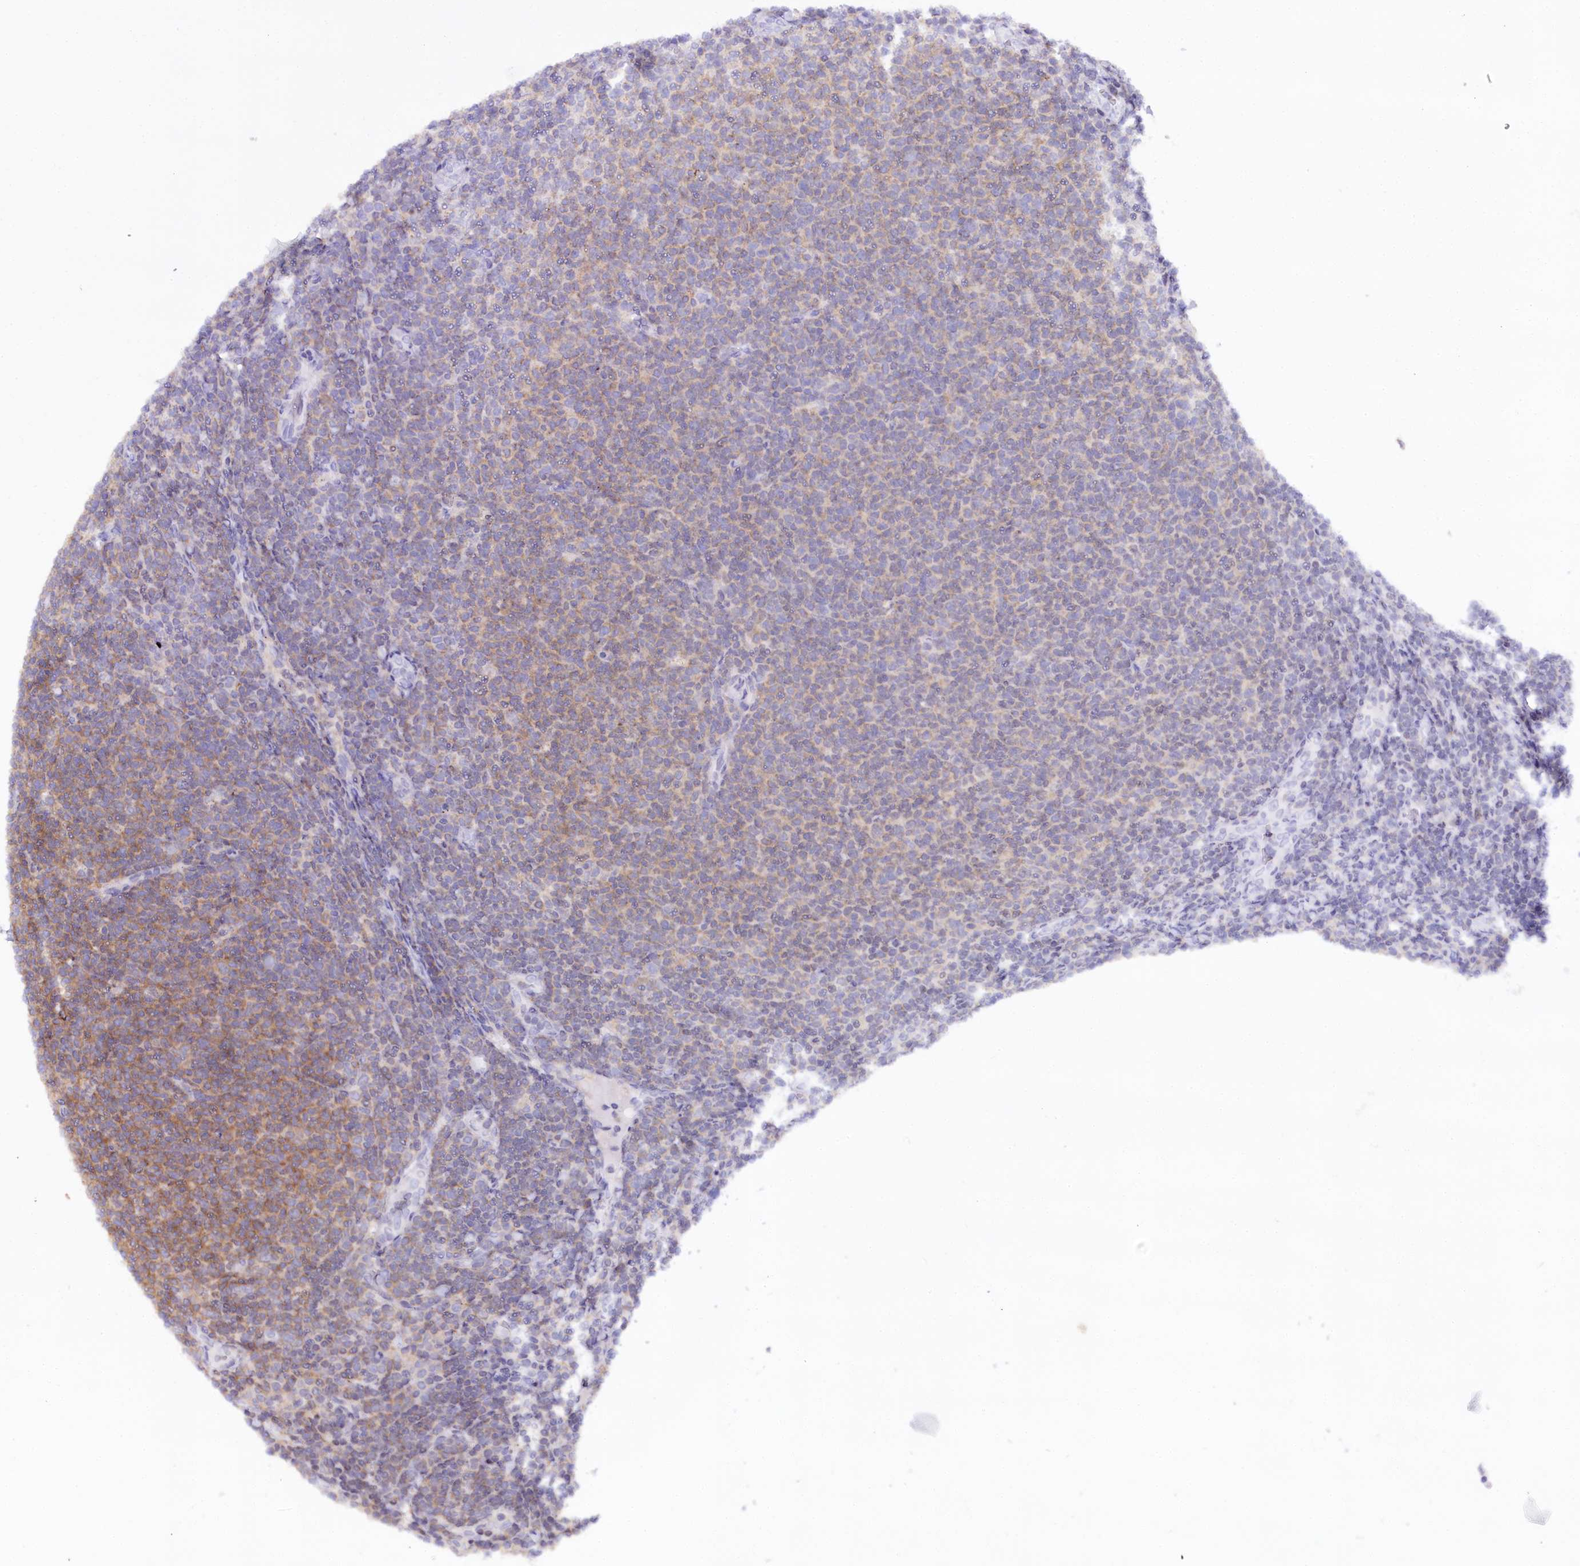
{"staining": {"intensity": "moderate", "quantity": "25%-75%", "location": "cytoplasmic/membranous"}, "tissue": "lymphoma", "cell_type": "Tumor cells", "image_type": "cancer", "snomed": [{"axis": "morphology", "description": "Malignant lymphoma, non-Hodgkin's type, Low grade"}, {"axis": "topography", "description": "Lymph node"}], "caption": "Immunohistochemistry (IHC) of human malignant lymphoma, non-Hodgkin's type (low-grade) demonstrates medium levels of moderate cytoplasmic/membranous expression in about 25%-75% of tumor cells.", "gene": "ZFYVE27", "patient": {"sex": "male", "age": 66}}